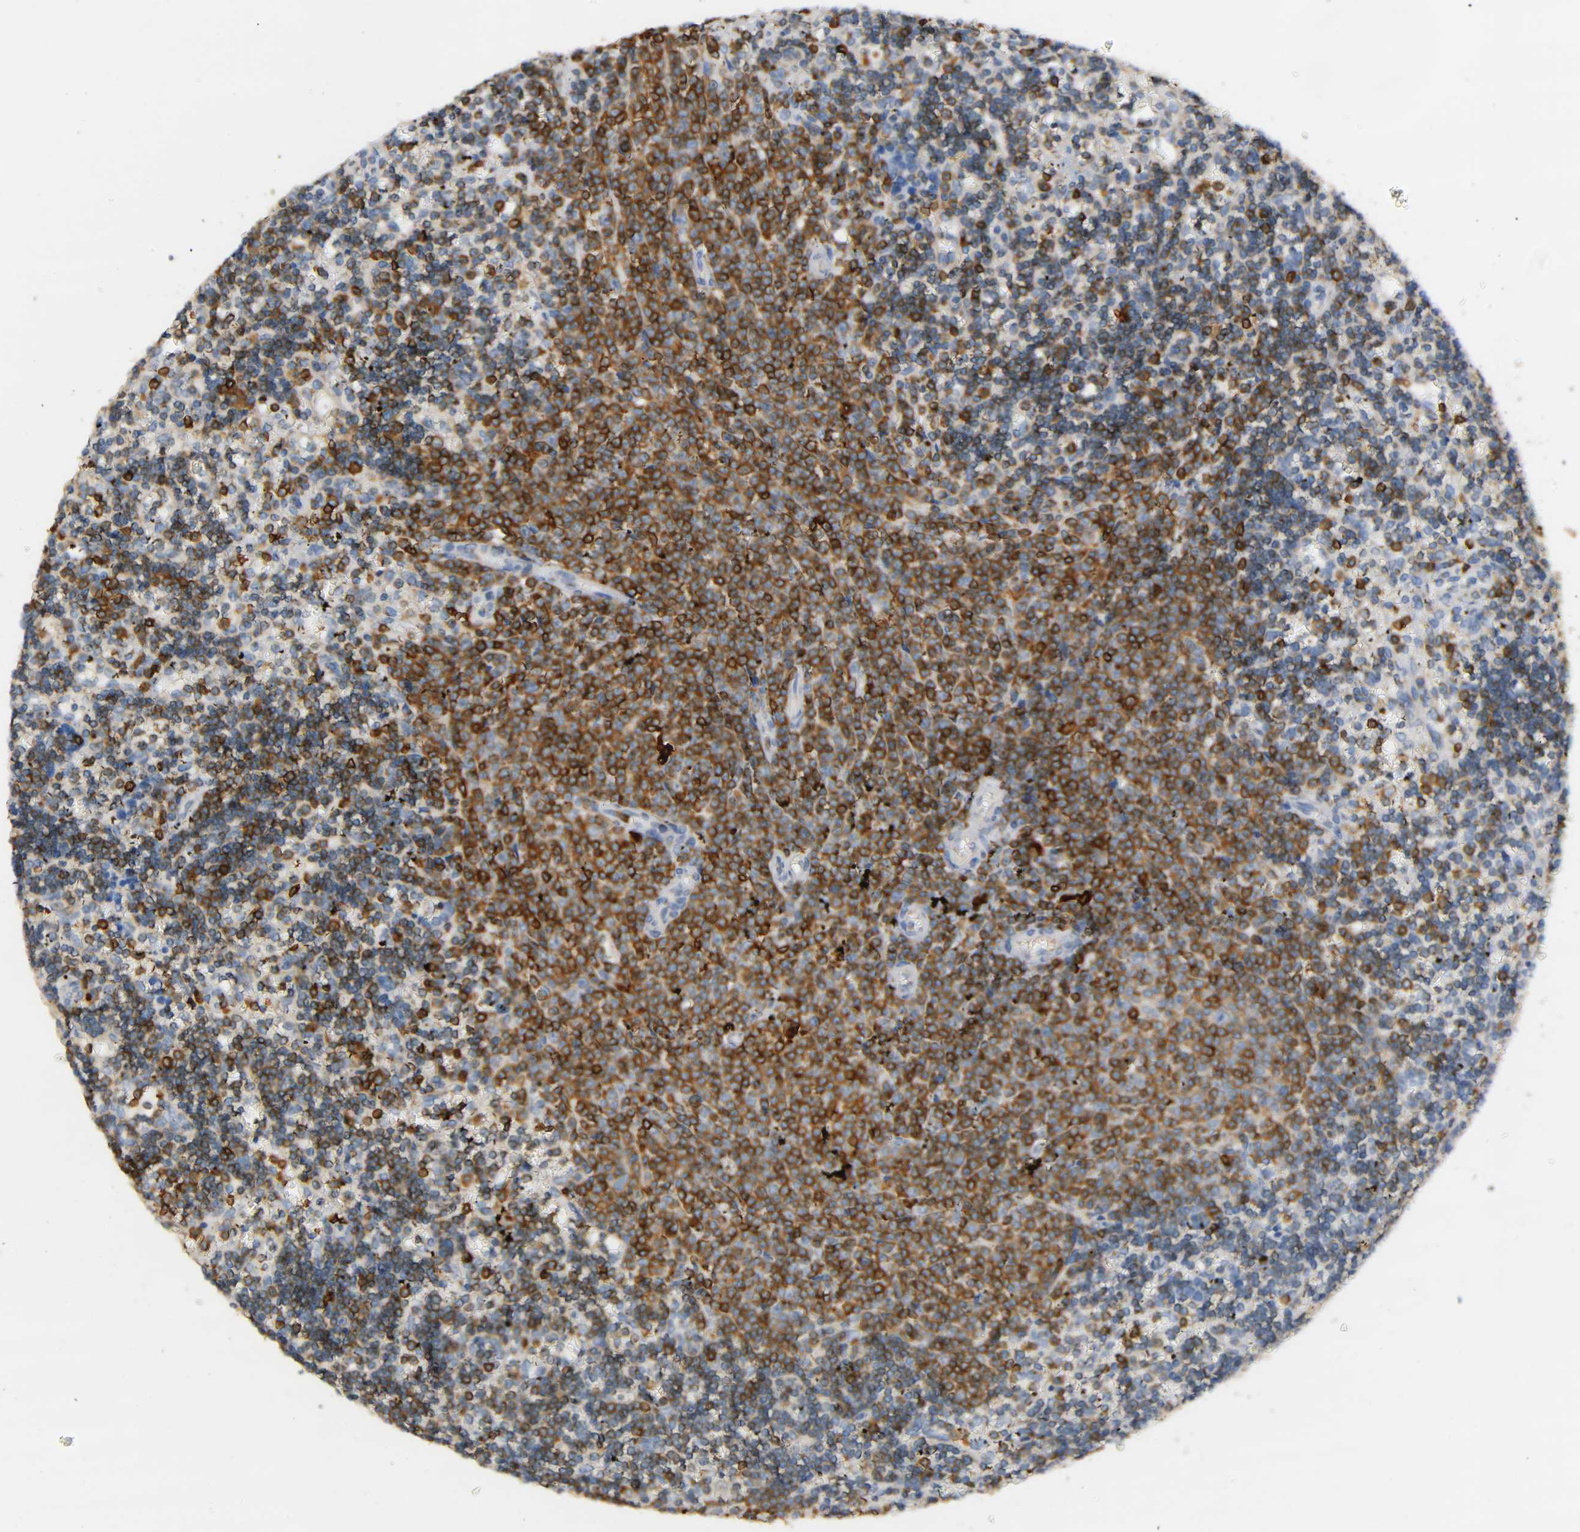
{"staining": {"intensity": "strong", "quantity": ">75%", "location": "cytoplasmic/membranous"}, "tissue": "lymphoma", "cell_type": "Tumor cells", "image_type": "cancer", "snomed": [{"axis": "morphology", "description": "Malignant lymphoma, non-Hodgkin's type, Low grade"}, {"axis": "topography", "description": "Spleen"}], "caption": "An image of malignant lymphoma, non-Hodgkin's type (low-grade) stained for a protein exhibits strong cytoplasmic/membranous brown staining in tumor cells.", "gene": "CAPN10", "patient": {"sex": "male", "age": 60}}